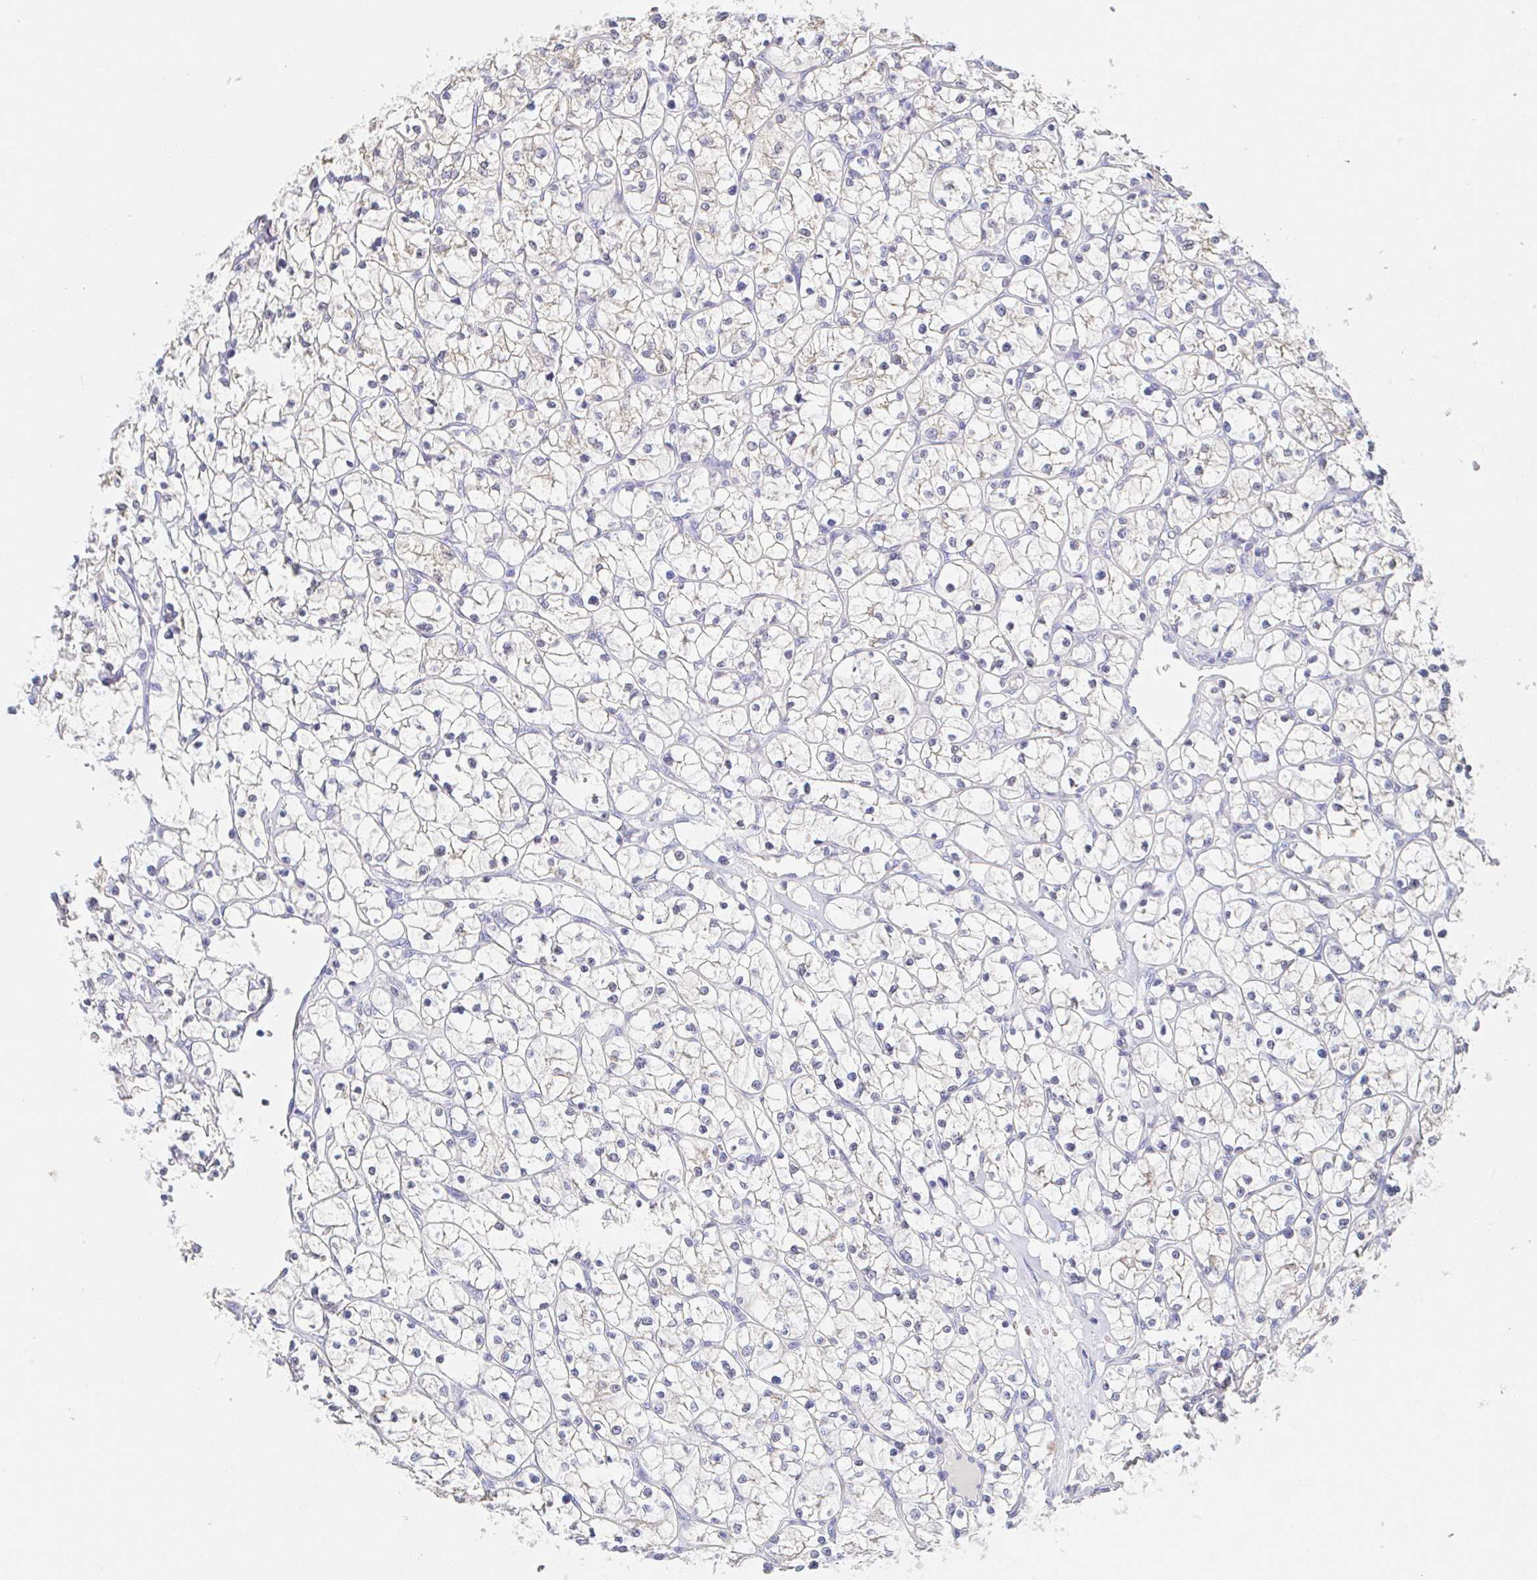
{"staining": {"intensity": "weak", "quantity": "<25%", "location": "cytoplasmic/membranous"}, "tissue": "renal cancer", "cell_type": "Tumor cells", "image_type": "cancer", "snomed": [{"axis": "morphology", "description": "Adenocarcinoma, NOS"}, {"axis": "topography", "description": "Kidney"}], "caption": "The immunohistochemistry micrograph has no significant staining in tumor cells of renal adenocarcinoma tissue.", "gene": "PDE6B", "patient": {"sex": "female", "age": 64}}